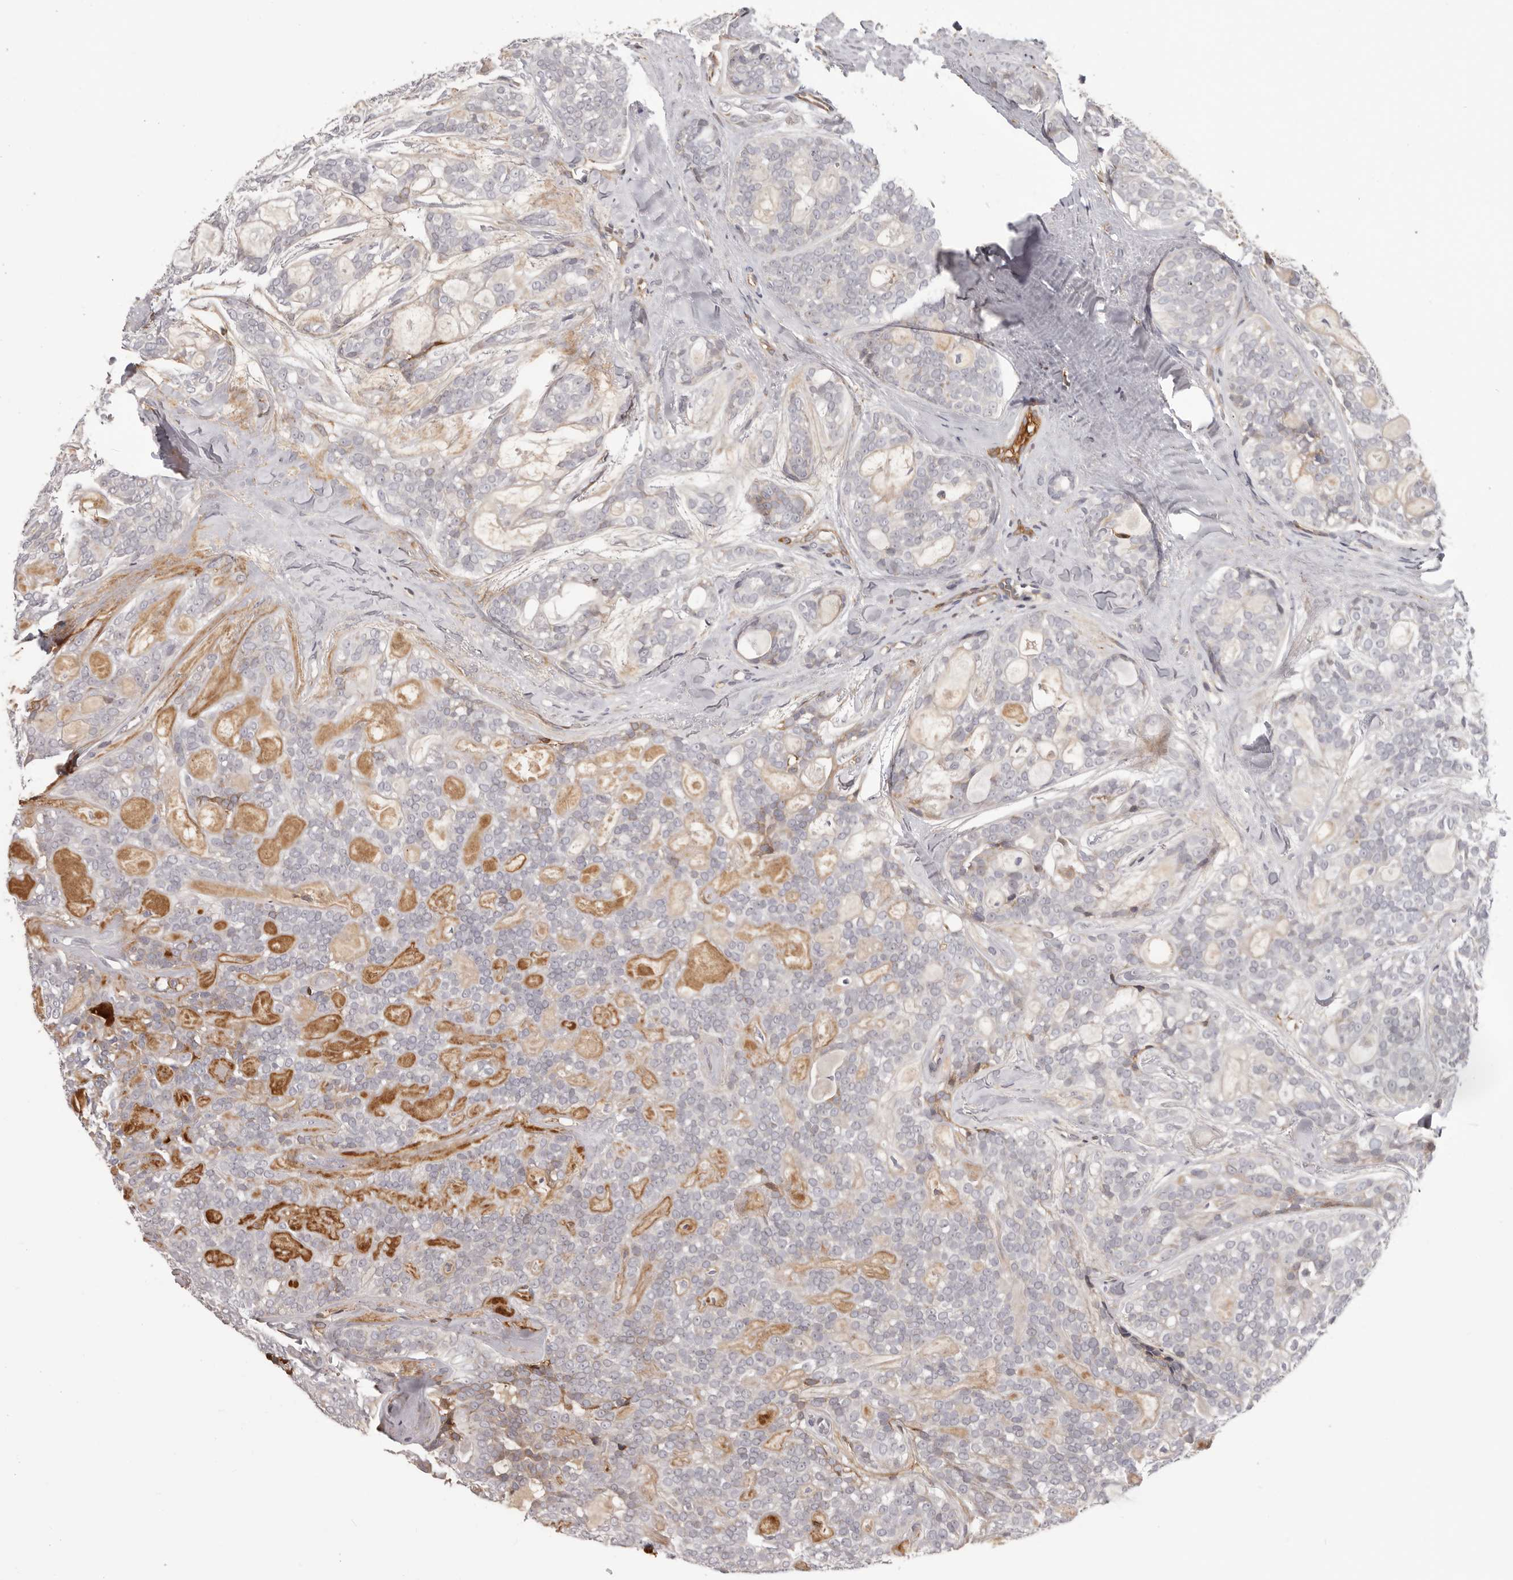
{"staining": {"intensity": "negative", "quantity": "none", "location": "none"}, "tissue": "head and neck cancer", "cell_type": "Tumor cells", "image_type": "cancer", "snomed": [{"axis": "morphology", "description": "Adenocarcinoma, NOS"}, {"axis": "topography", "description": "Head-Neck"}], "caption": "IHC image of neoplastic tissue: human adenocarcinoma (head and neck) stained with DAB (3,3'-diaminobenzidine) reveals no significant protein expression in tumor cells.", "gene": "OTUD3", "patient": {"sex": "male", "age": 66}}